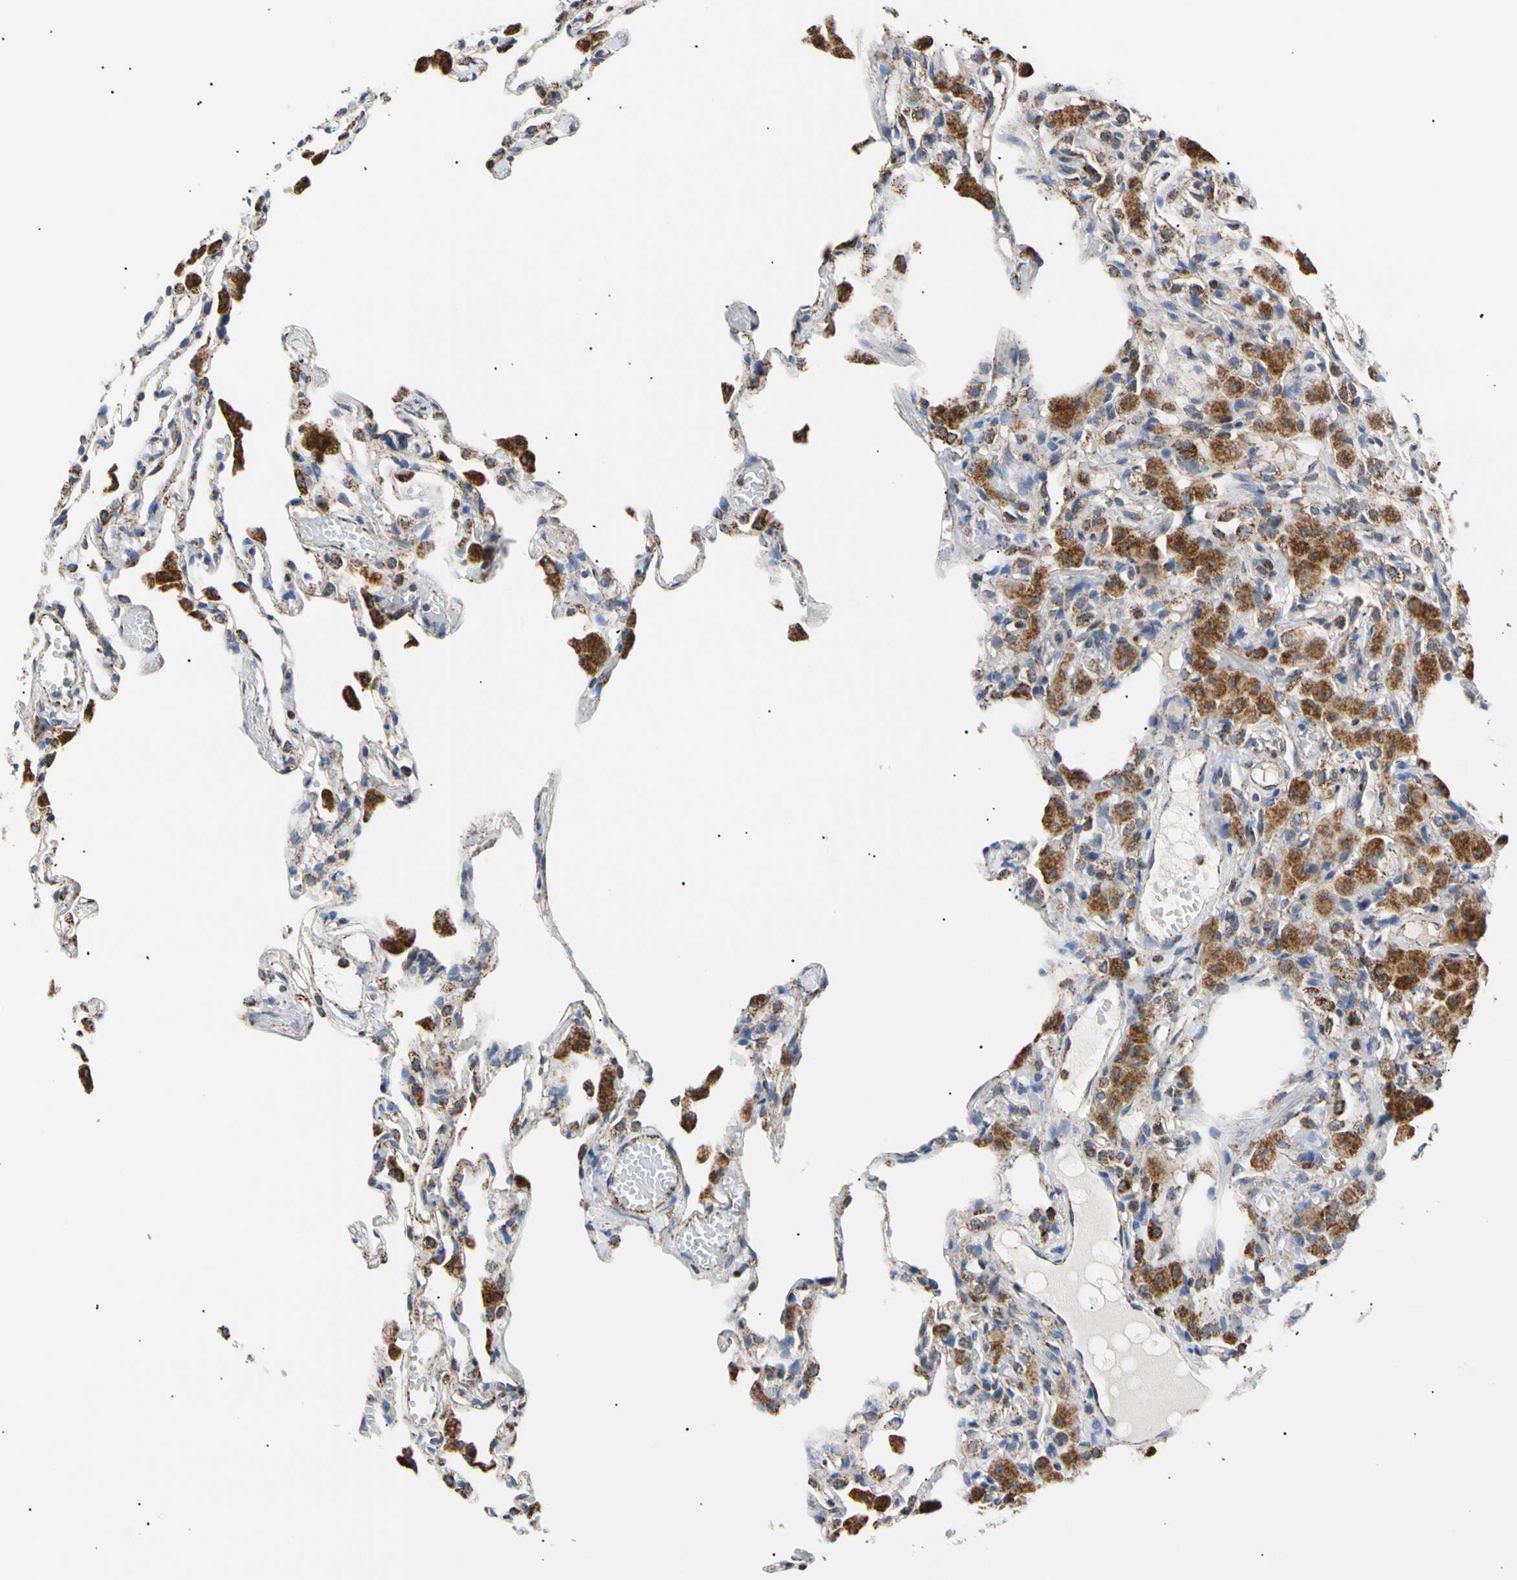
{"staining": {"intensity": "strong", "quantity": "<25%", "location": "cytoplasmic/membranous"}, "tissue": "lung", "cell_type": "Alveolar cells", "image_type": "normal", "snomed": [{"axis": "morphology", "description": "Normal tissue, NOS"}, {"axis": "topography", "description": "Lung"}], "caption": "This is a micrograph of immunohistochemistry (IHC) staining of normal lung, which shows strong staining in the cytoplasmic/membranous of alveolar cells.", "gene": "ACAT1", "patient": {"sex": "female", "age": 49}}